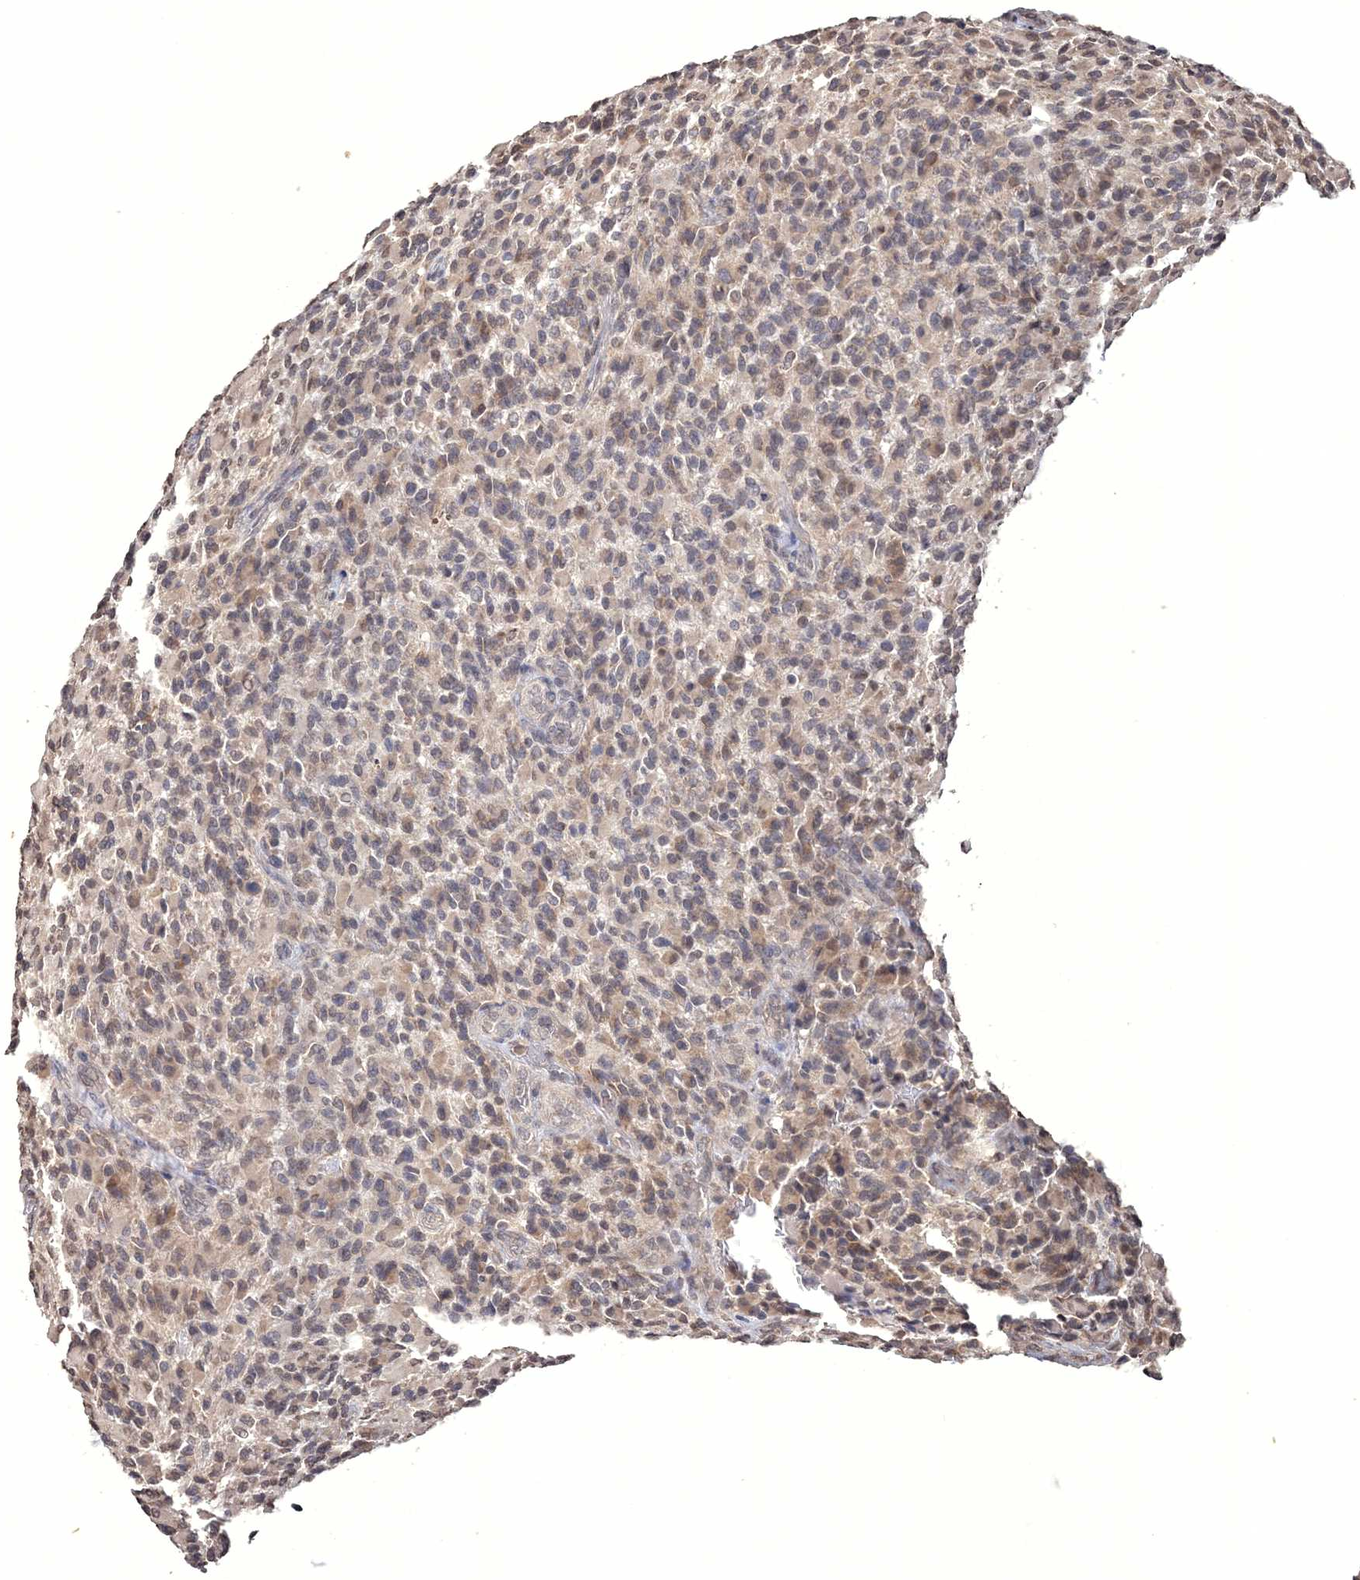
{"staining": {"intensity": "weak", "quantity": ">75%", "location": "cytoplasmic/membranous,nuclear"}, "tissue": "glioma", "cell_type": "Tumor cells", "image_type": "cancer", "snomed": [{"axis": "morphology", "description": "Glioma, malignant, High grade"}, {"axis": "topography", "description": "Brain"}], "caption": "There is low levels of weak cytoplasmic/membranous and nuclear expression in tumor cells of high-grade glioma (malignant), as demonstrated by immunohistochemical staining (brown color).", "gene": "GPN1", "patient": {"sex": "male", "age": 71}}